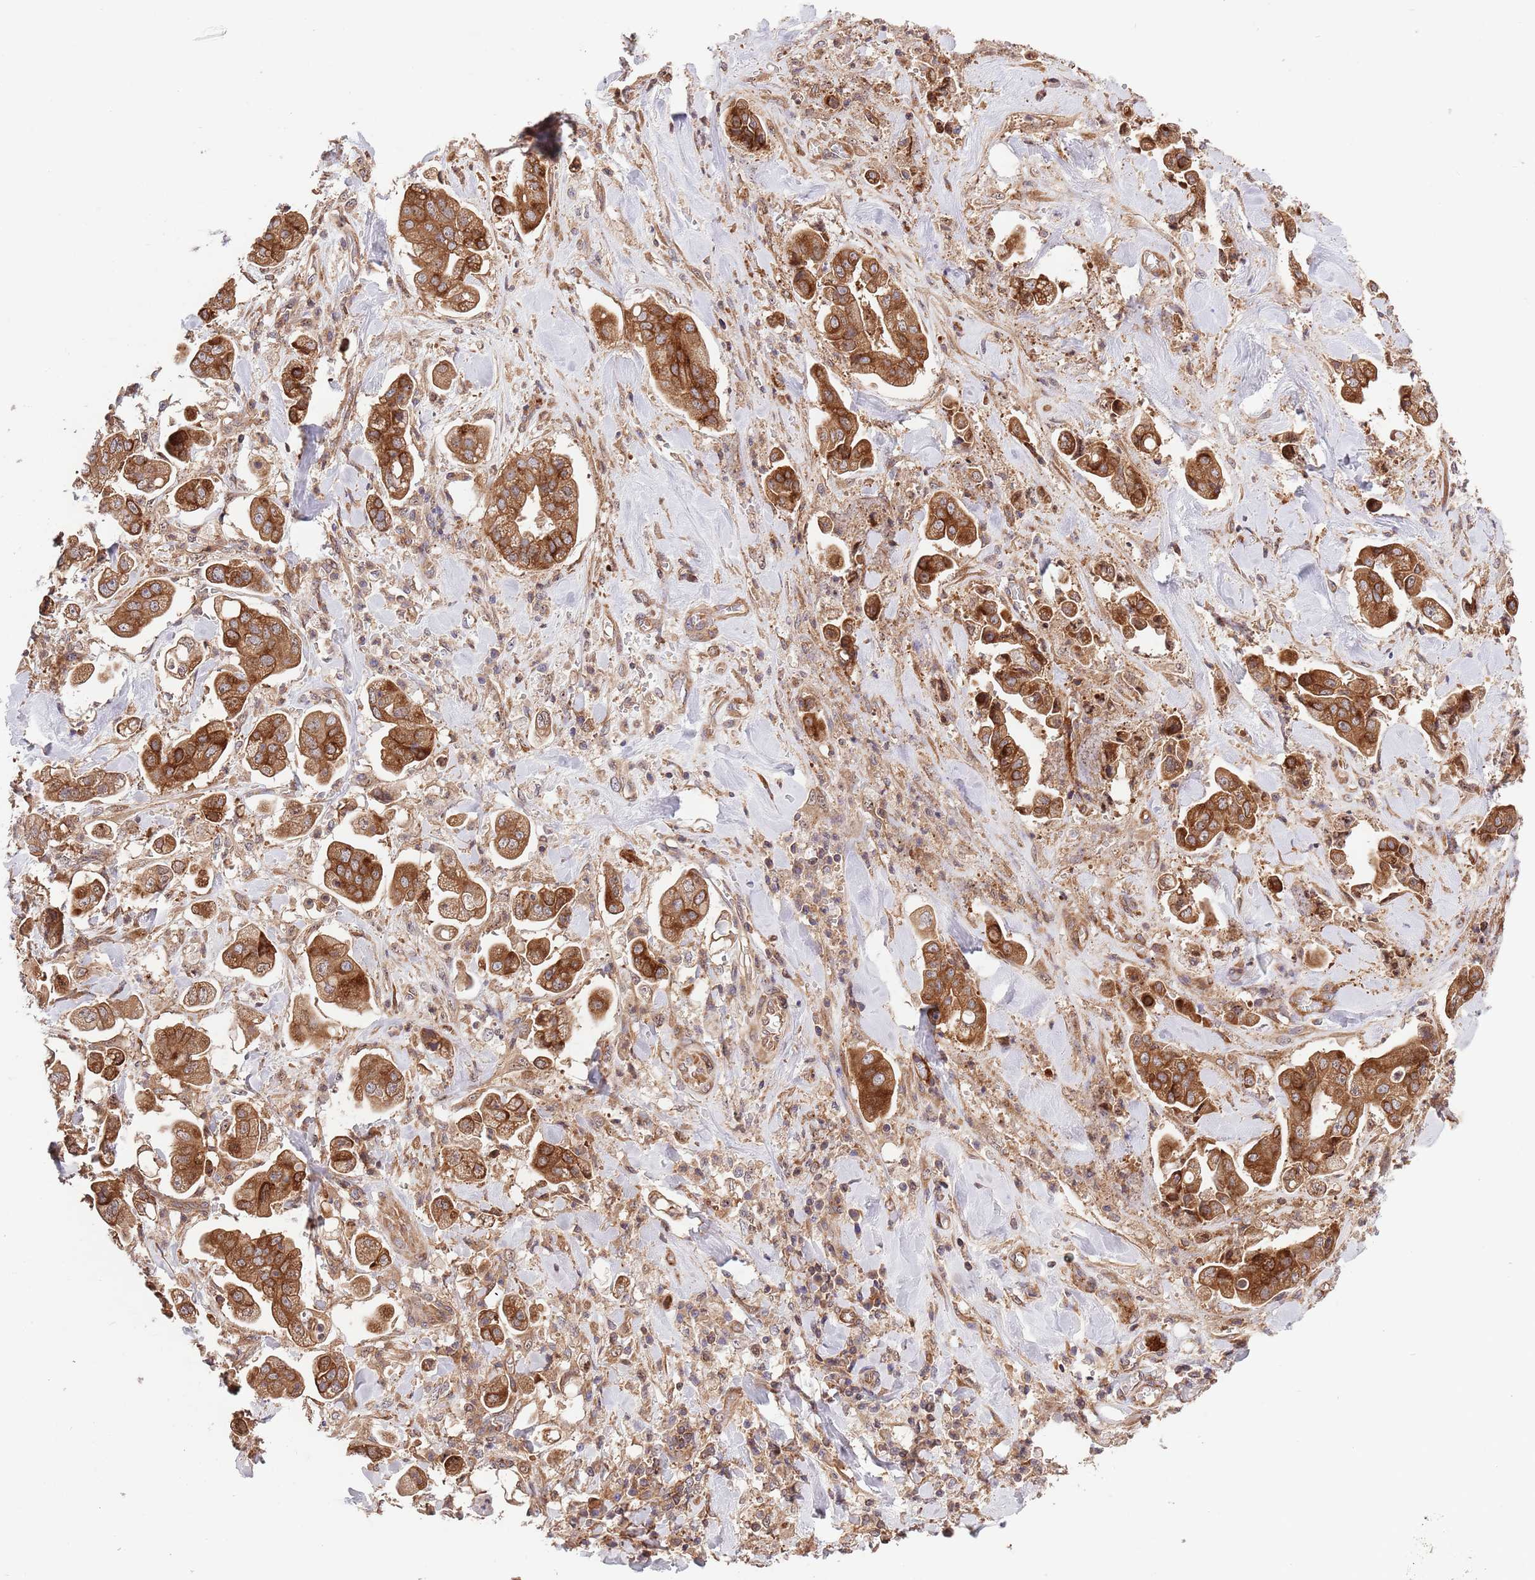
{"staining": {"intensity": "strong", "quantity": ">75%", "location": "cytoplasmic/membranous"}, "tissue": "stomach cancer", "cell_type": "Tumor cells", "image_type": "cancer", "snomed": [{"axis": "morphology", "description": "Adenocarcinoma, NOS"}, {"axis": "topography", "description": "Stomach"}], "caption": "Immunohistochemistry (IHC) (DAB (3,3'-diaminobenzidine)) staining of stomach cancer shows strong cytoplasmic/membranous protein expression in approximately >75% of tumor cells.", "gene": "RNF19B", "patient": {"sex": "male", "age": 62}}